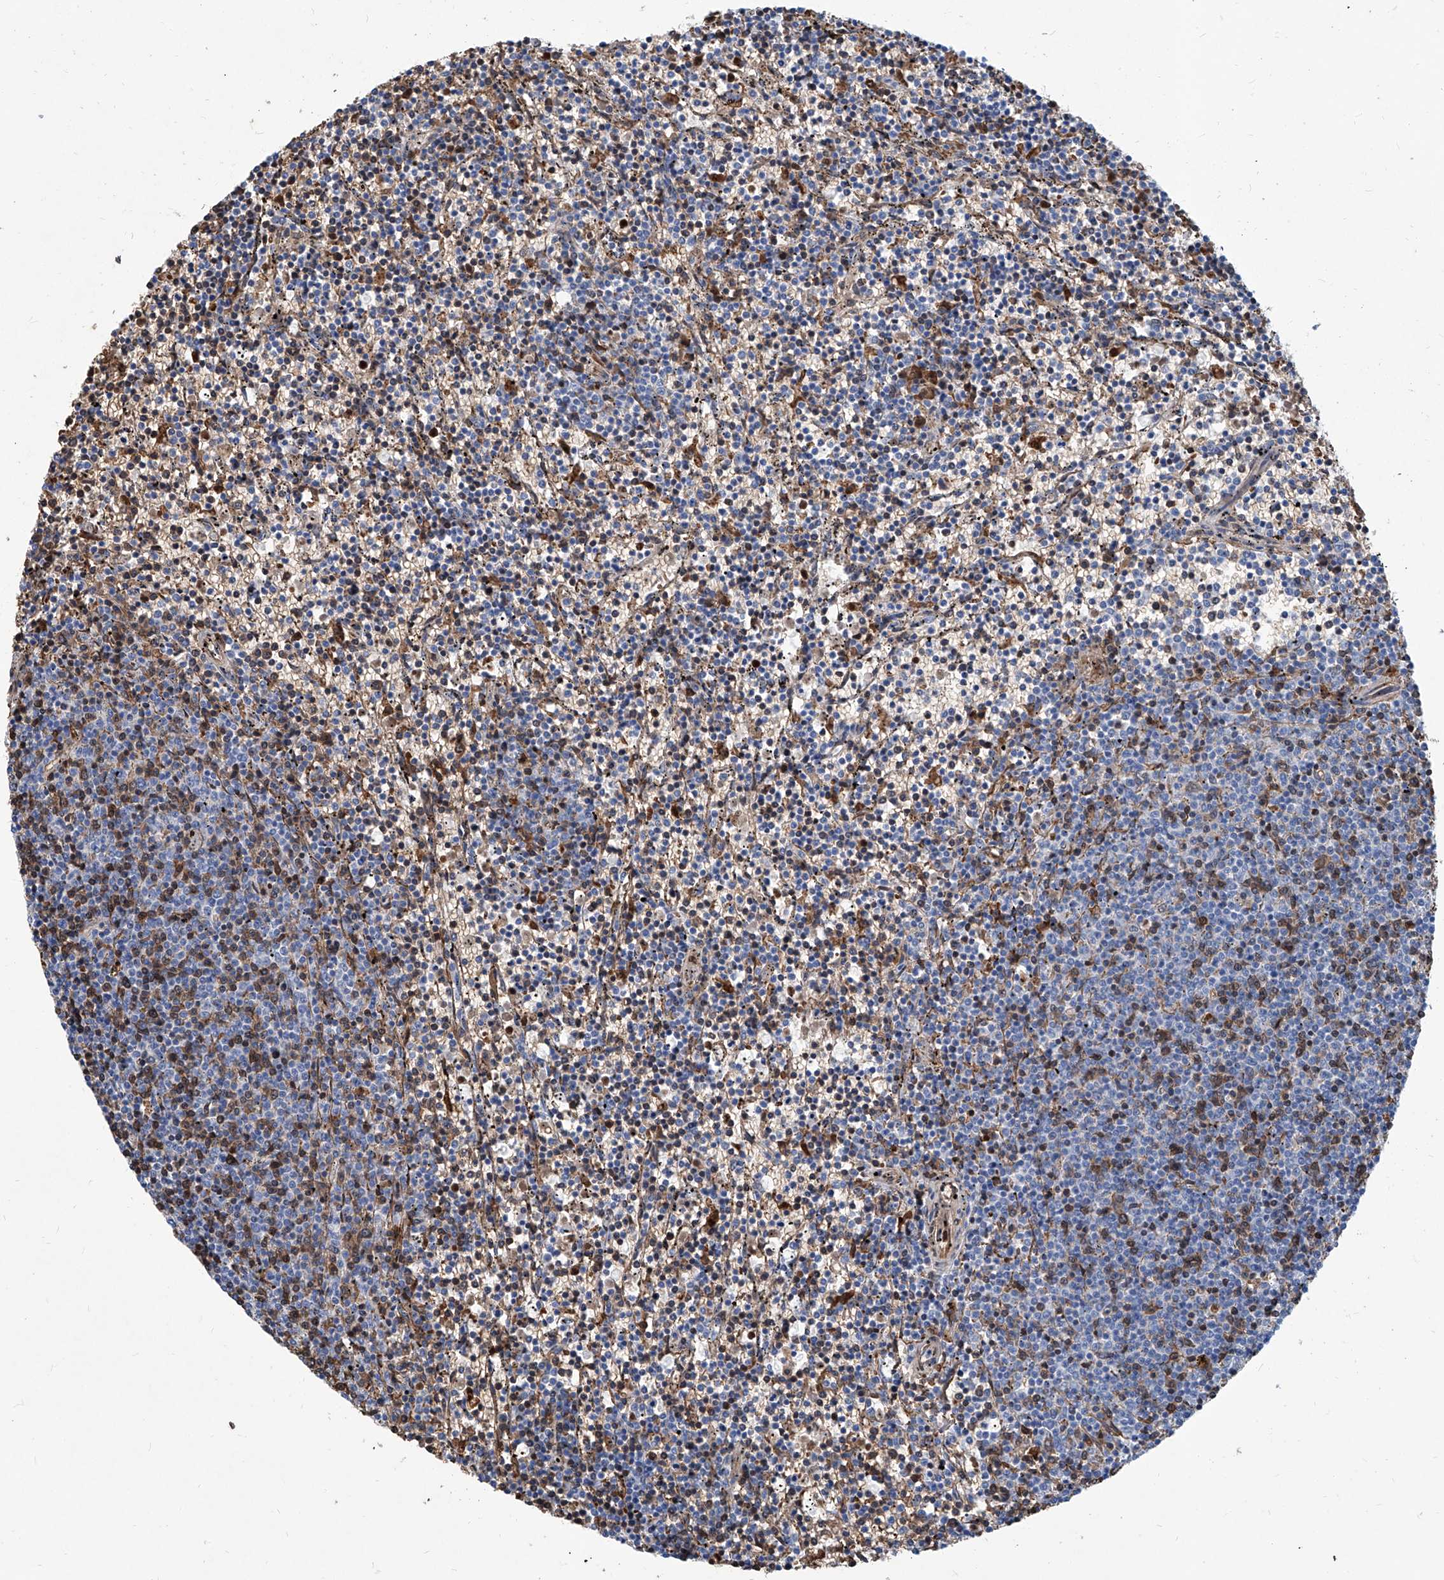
{"staining": {"intensity": "negative", "quantity": "none", "location": "none"}, "tissue": "lymphoma", "cell_type": "Tumor cells", "image_type": "cancer", "snomed": [{"axis": "morphology", "description": "Malignant lymphoma, non-Hodgkin's type, Low grade"}, {"axis": "topography", "description": "Spleen"}], "caption": "A micrograph of human low-grade malignant lymphoma, non-Hodgkin's type is negative for staining in tumor cells.", "gene": "FPR2", "patient": {"sex": "female", "age": 50}}